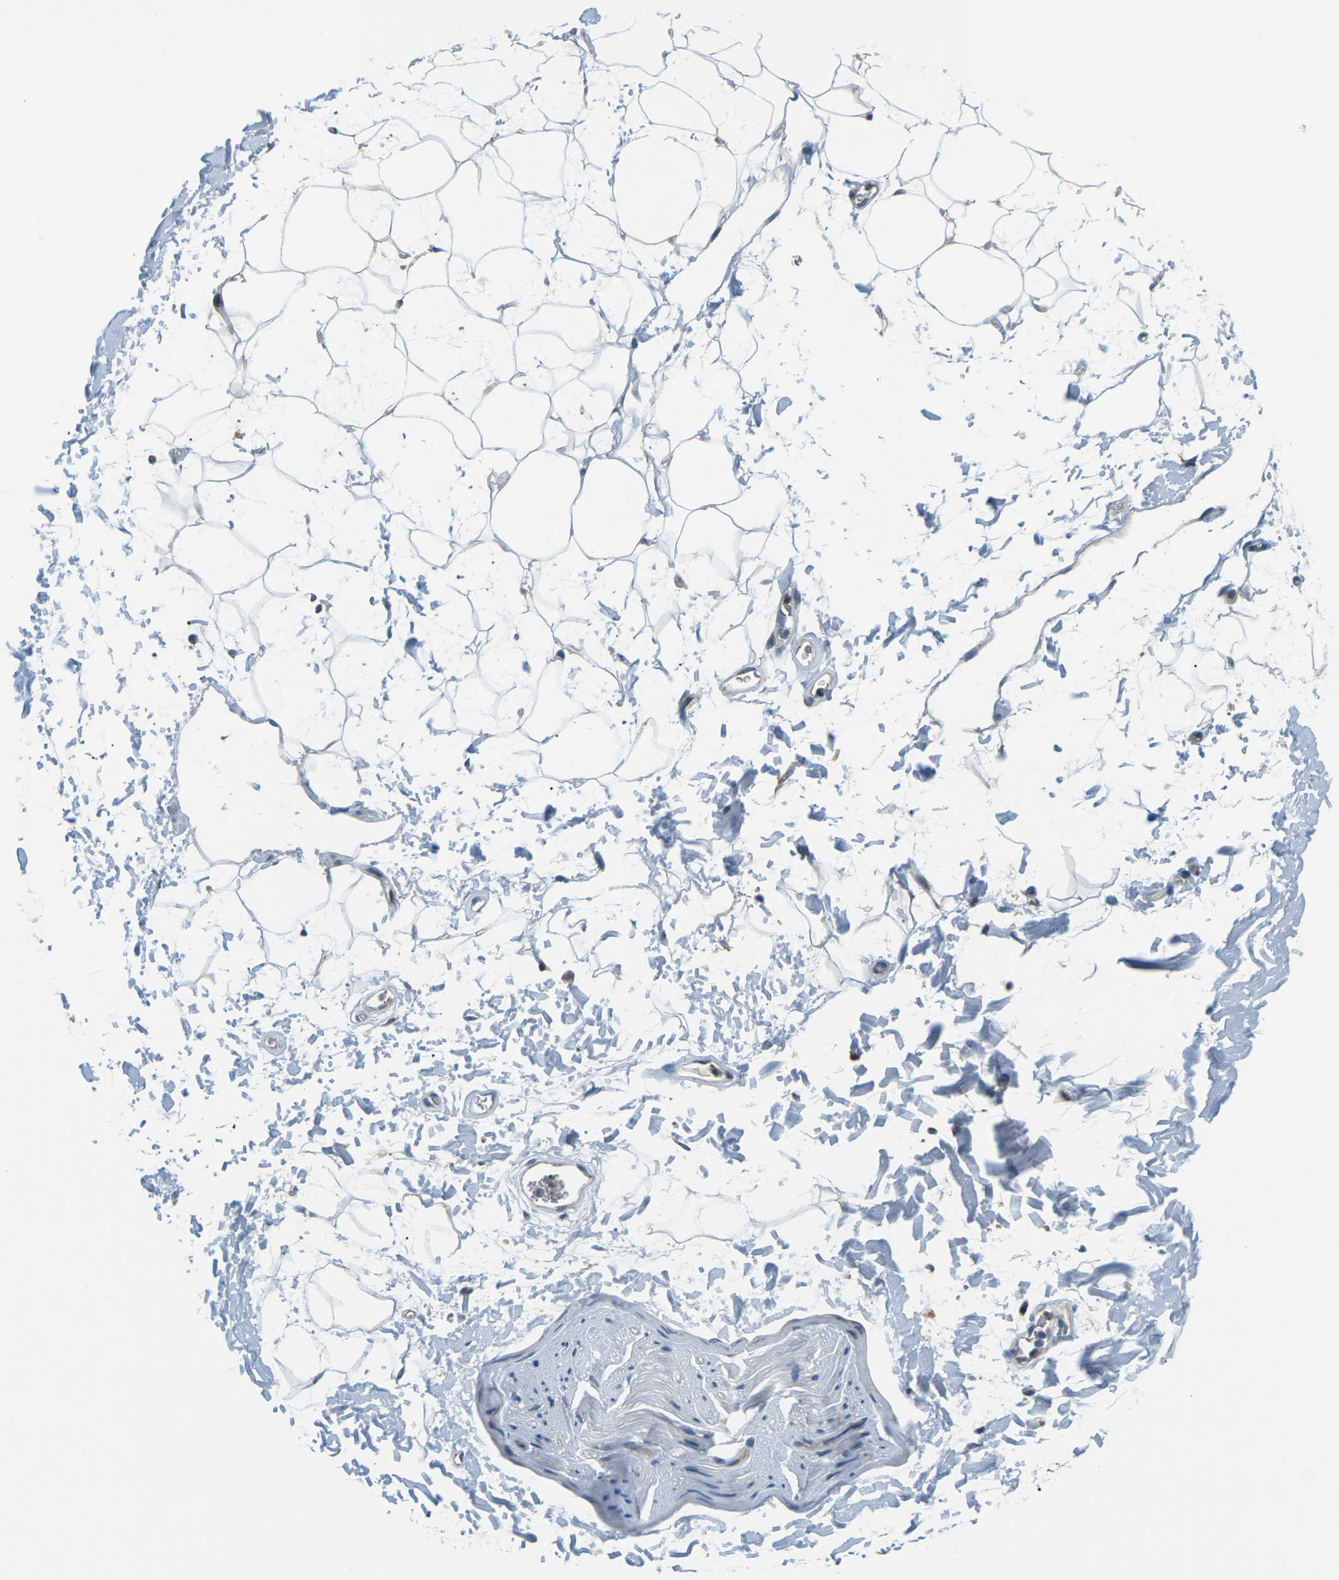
{"staining": {"intensity": "negative", "quantity": "none", "location": "none"}, "tissue": "adipose tissue", "cell_type": "Adipocytes", "image_type": "normal", "snomed": [{"axis": "morphology", "description": "Normal tissue, NOS"}, {"axis": "topography", "description": "Soft tissue"}], "caption": "Immunohistochemistry (IHC) histopathology image of normal adipose tissue: human adipose tissue stained with DAB demonstrates no significant protein staining in adipocytes. (DAB (3,3'-diaminobenzidine) IHC, high magnification).", "gene": "SLC13A3", "patient": {"sex": "male", "age": 72}}